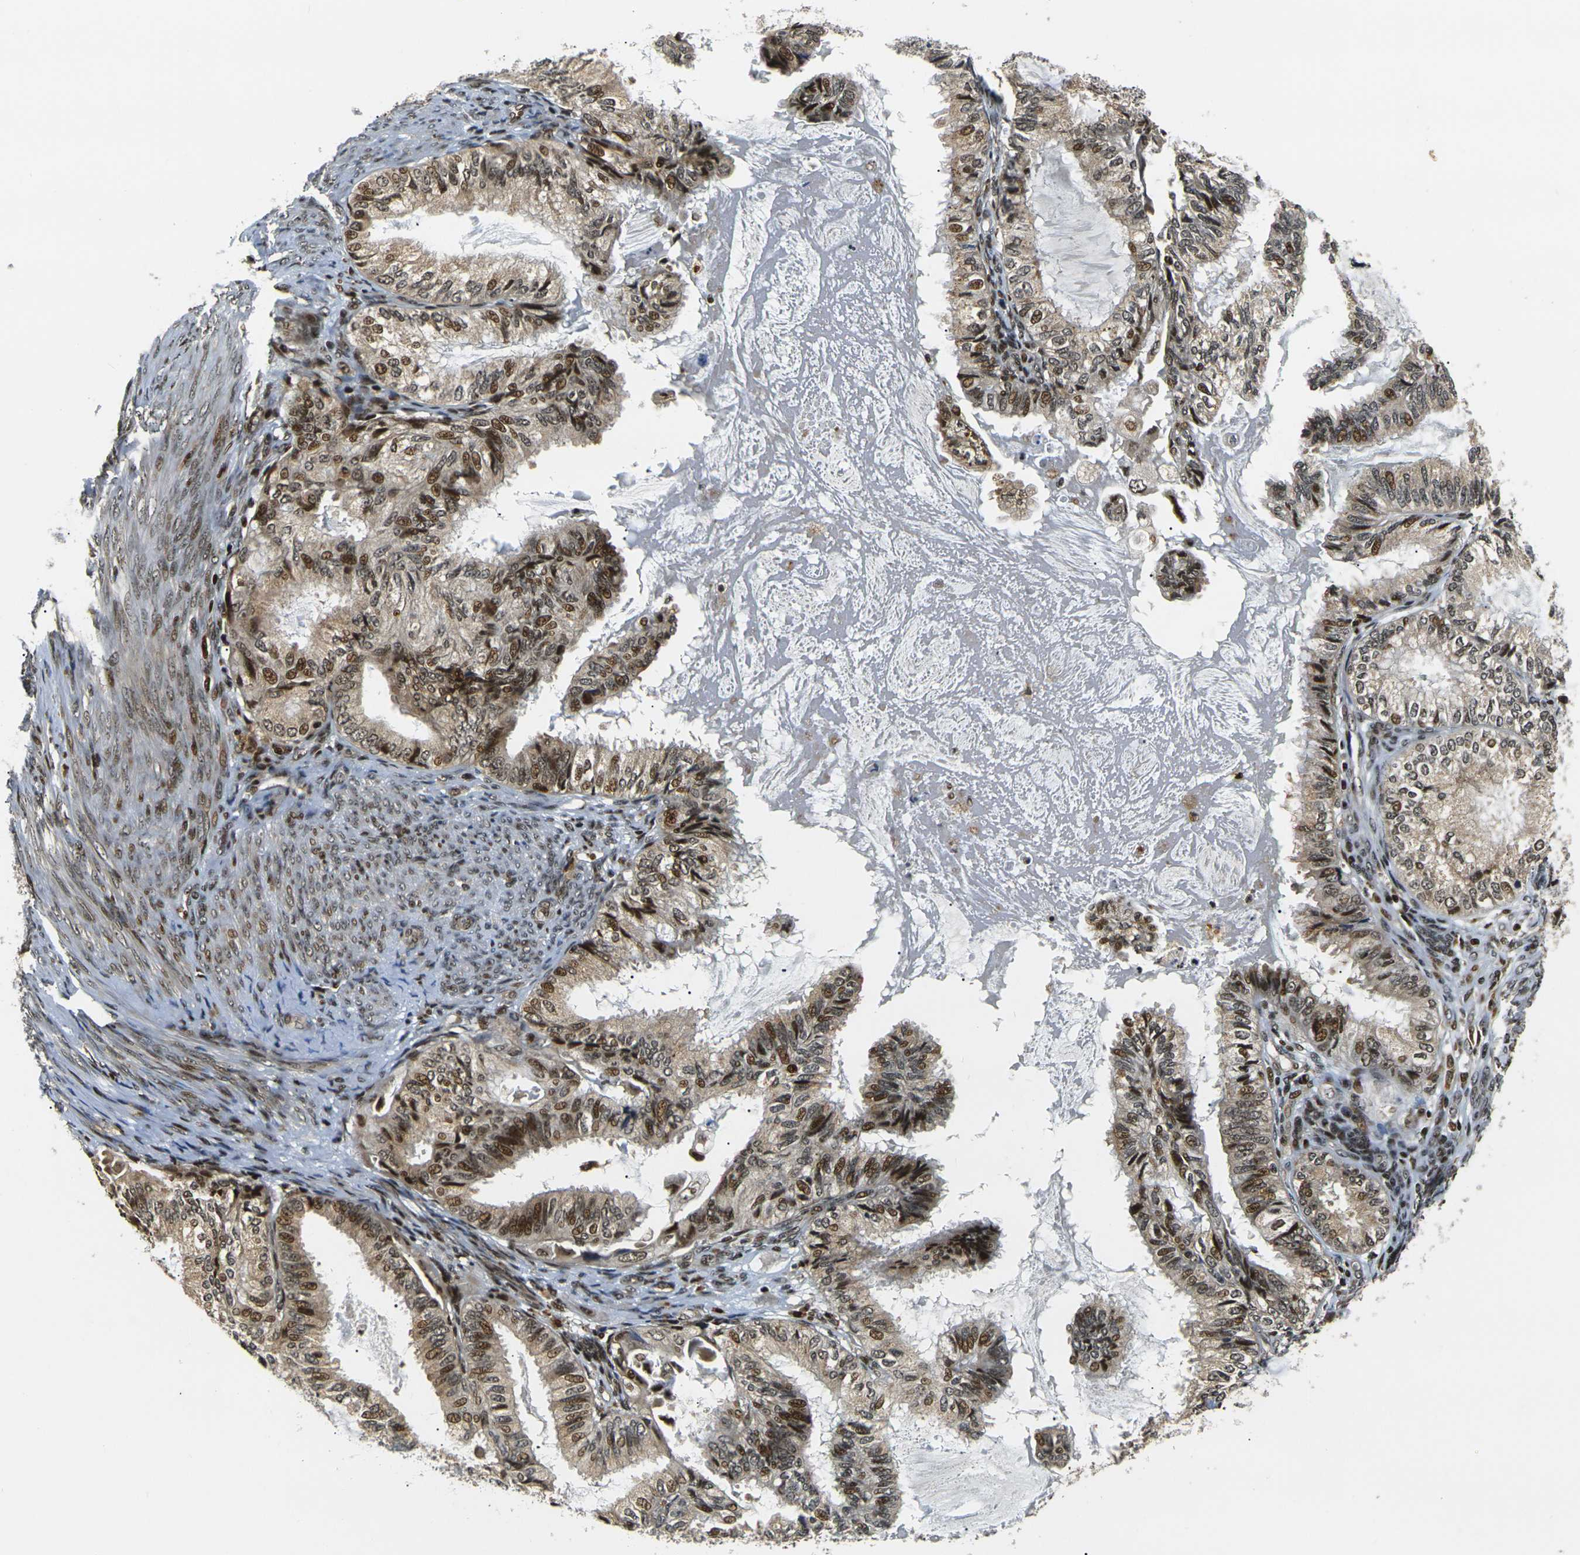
{"staining": {"intensity": "moderate", "quantity": ">75%", "location": "cytoplasmic/membranous,nuclear"}, "tissue": "cervical cancer", "cell_type": "Tumor cells", "image_type": "cancer", "snomed": [{"axis": "morphology", "description": "Normal tissue, NOS"}, {"axis": "morphology", "description": "Adenocarcinoma, NOS"}, {"axis": "topography", "description": "Cervix"}, {"axis": "topography", "description": "Endometrium"}], "caption": "IHC of human cervical cancer shows medium levels of moderate cytoplasmic/membranous and nuclear expression in about >75% of tumor cells.", "gene": "ACTL6A", "patient": {"sex": "female", "age": 86}}